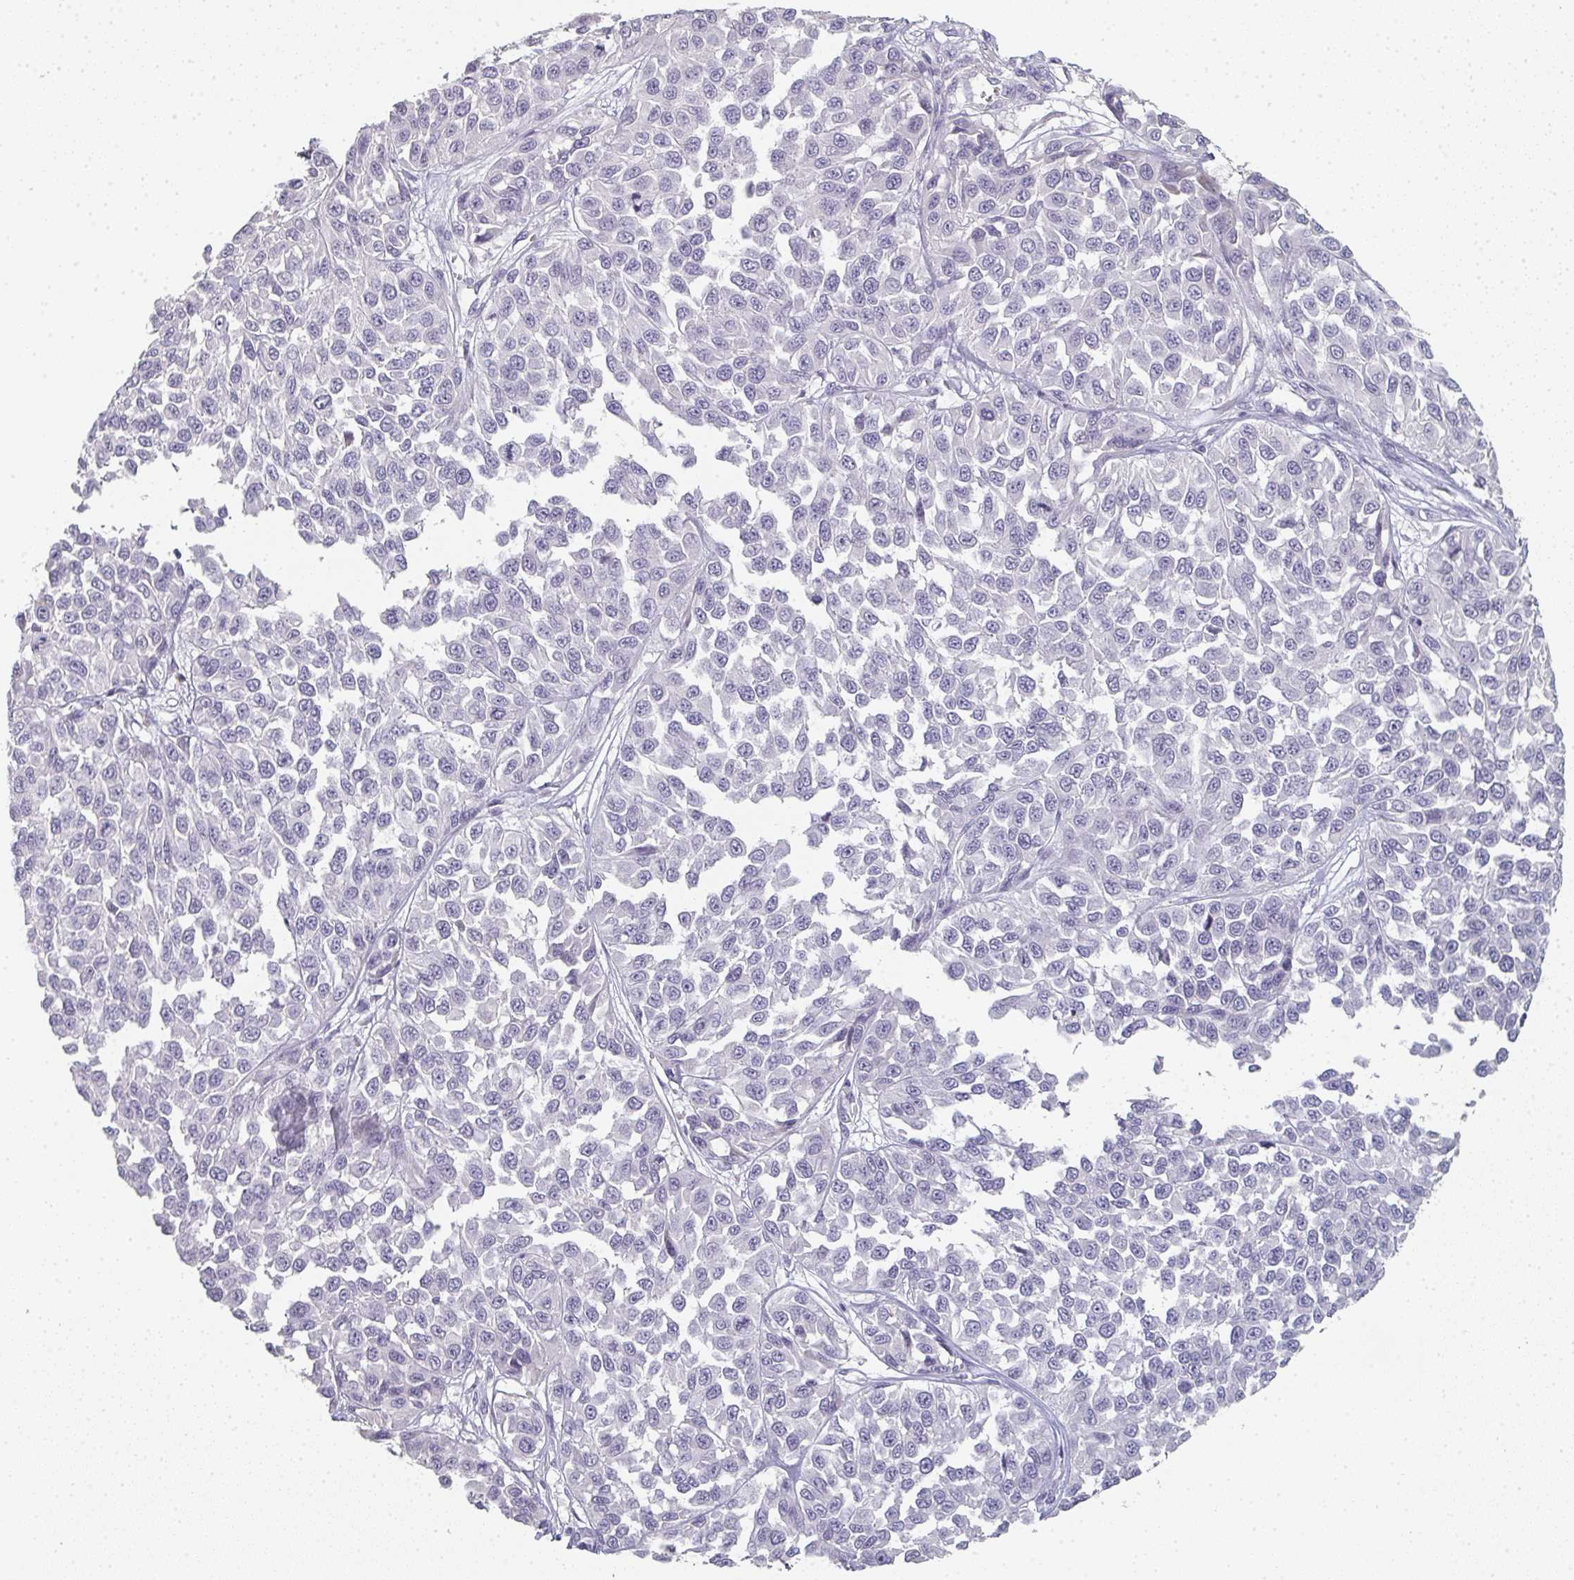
{"staining": {"intensity": "negative", "quantity": "none", "location": "none"}, "tissue": "melanoma", "cell_type": "Tumor cells", "image_type": "cancer", "snomed": [{"axis": "morphology", "description": "Malignant melanoma, NOS"}, {"axis": "topography", "description": "Skin"}], "caption": "Human melanoma stained for a protein using immunohistochemistry (IHC) exhibits no expression in tumor cells.", "gene": "A1CF", "patient": {"sex": "male", "age": 62}}